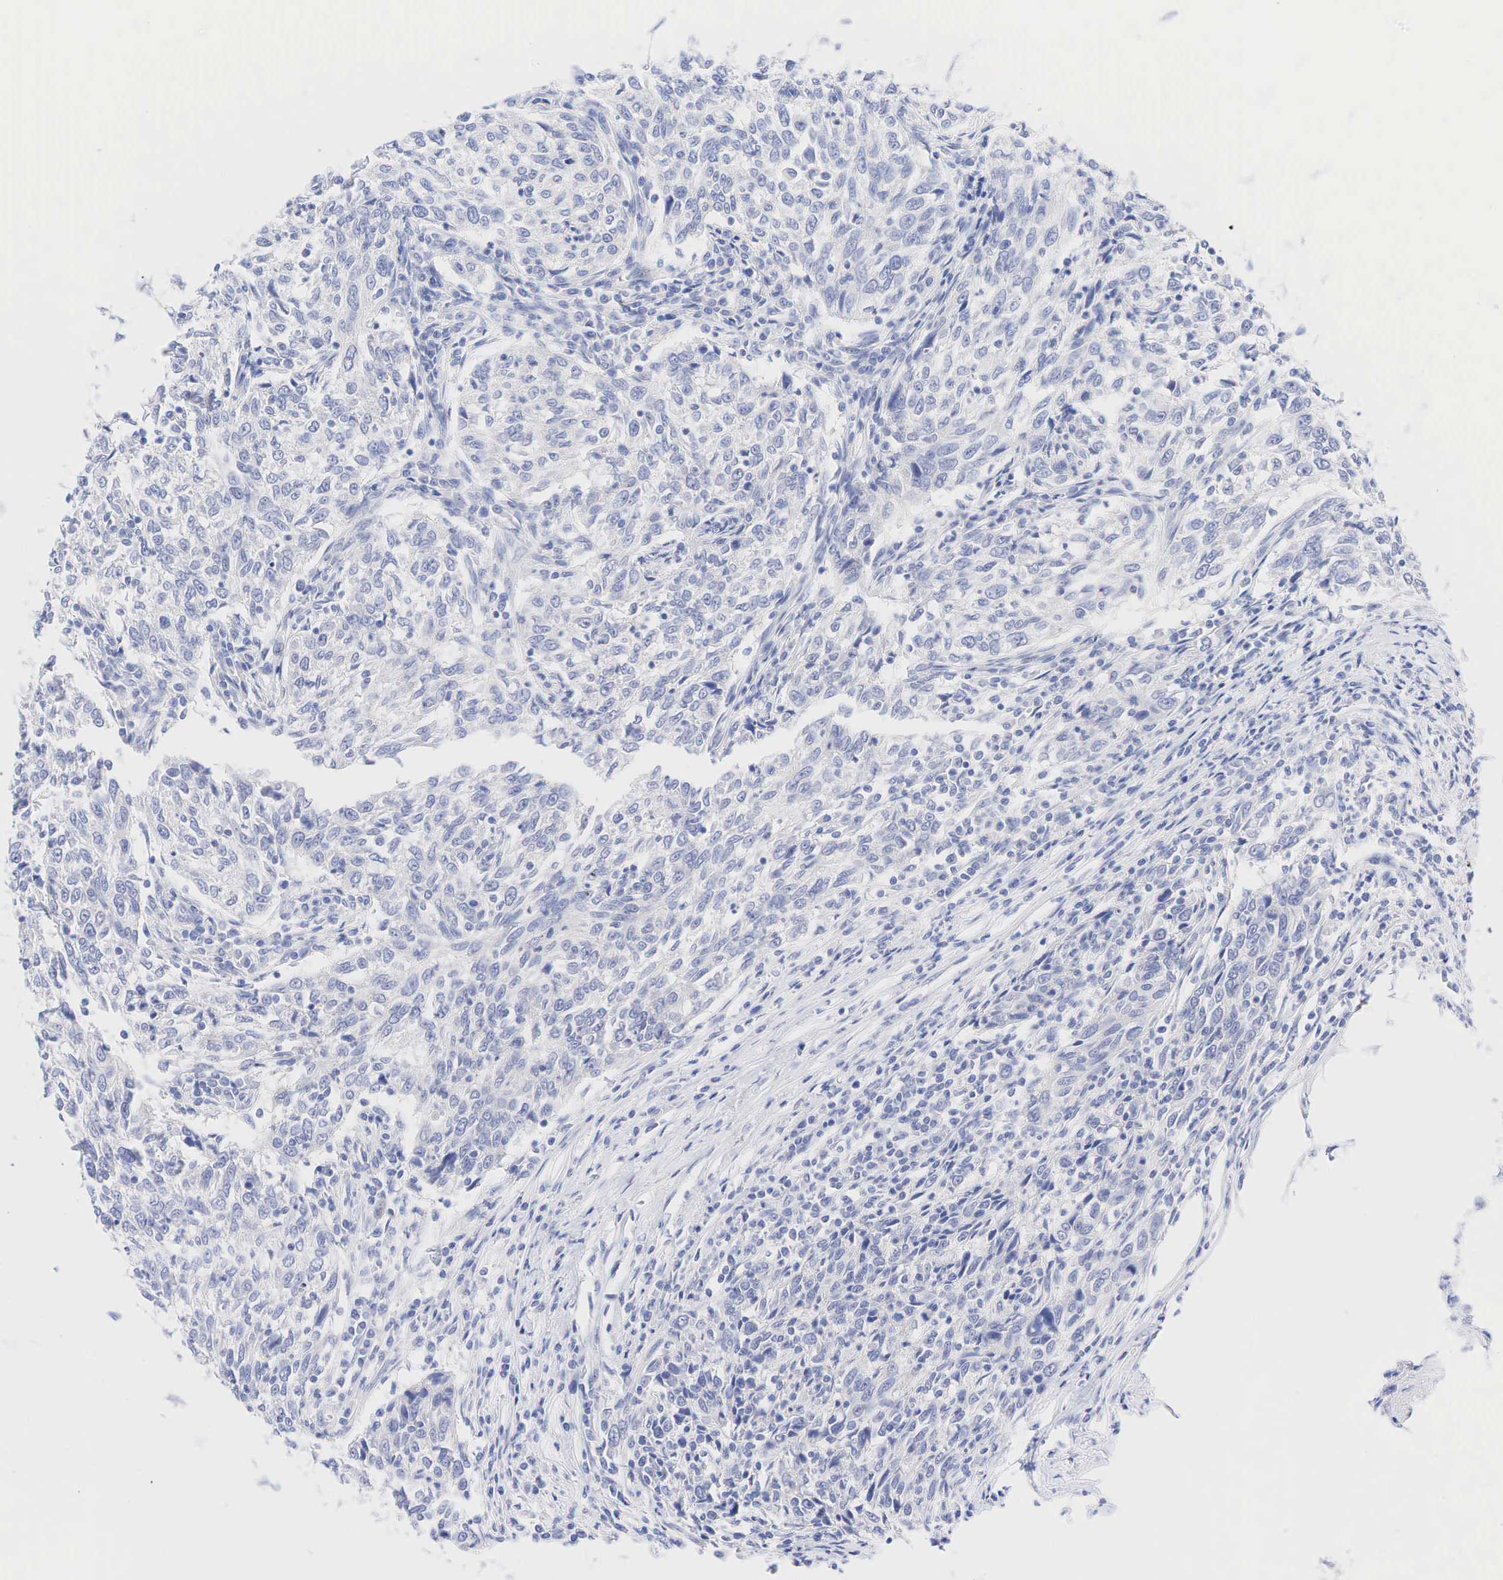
{"staining": {"intensity": "negative", "quantity": "none", "location": "none"}, "tissue": "breast cancer", "cell_type": "Tumor cells", "image_type": "cancer", "snomed": [{"axis": "morphology", "description": "Duct carcinoma"}, {"axis": "topography", "description": "Breast"}], "caption": "IHC photomicrograph of human intraductal carcinoma (breast) stained for a protein (brown), which demonstrates no expression in tumor cells.", "gene": "AR", "patient": {"sex": "female", "age": 50}}